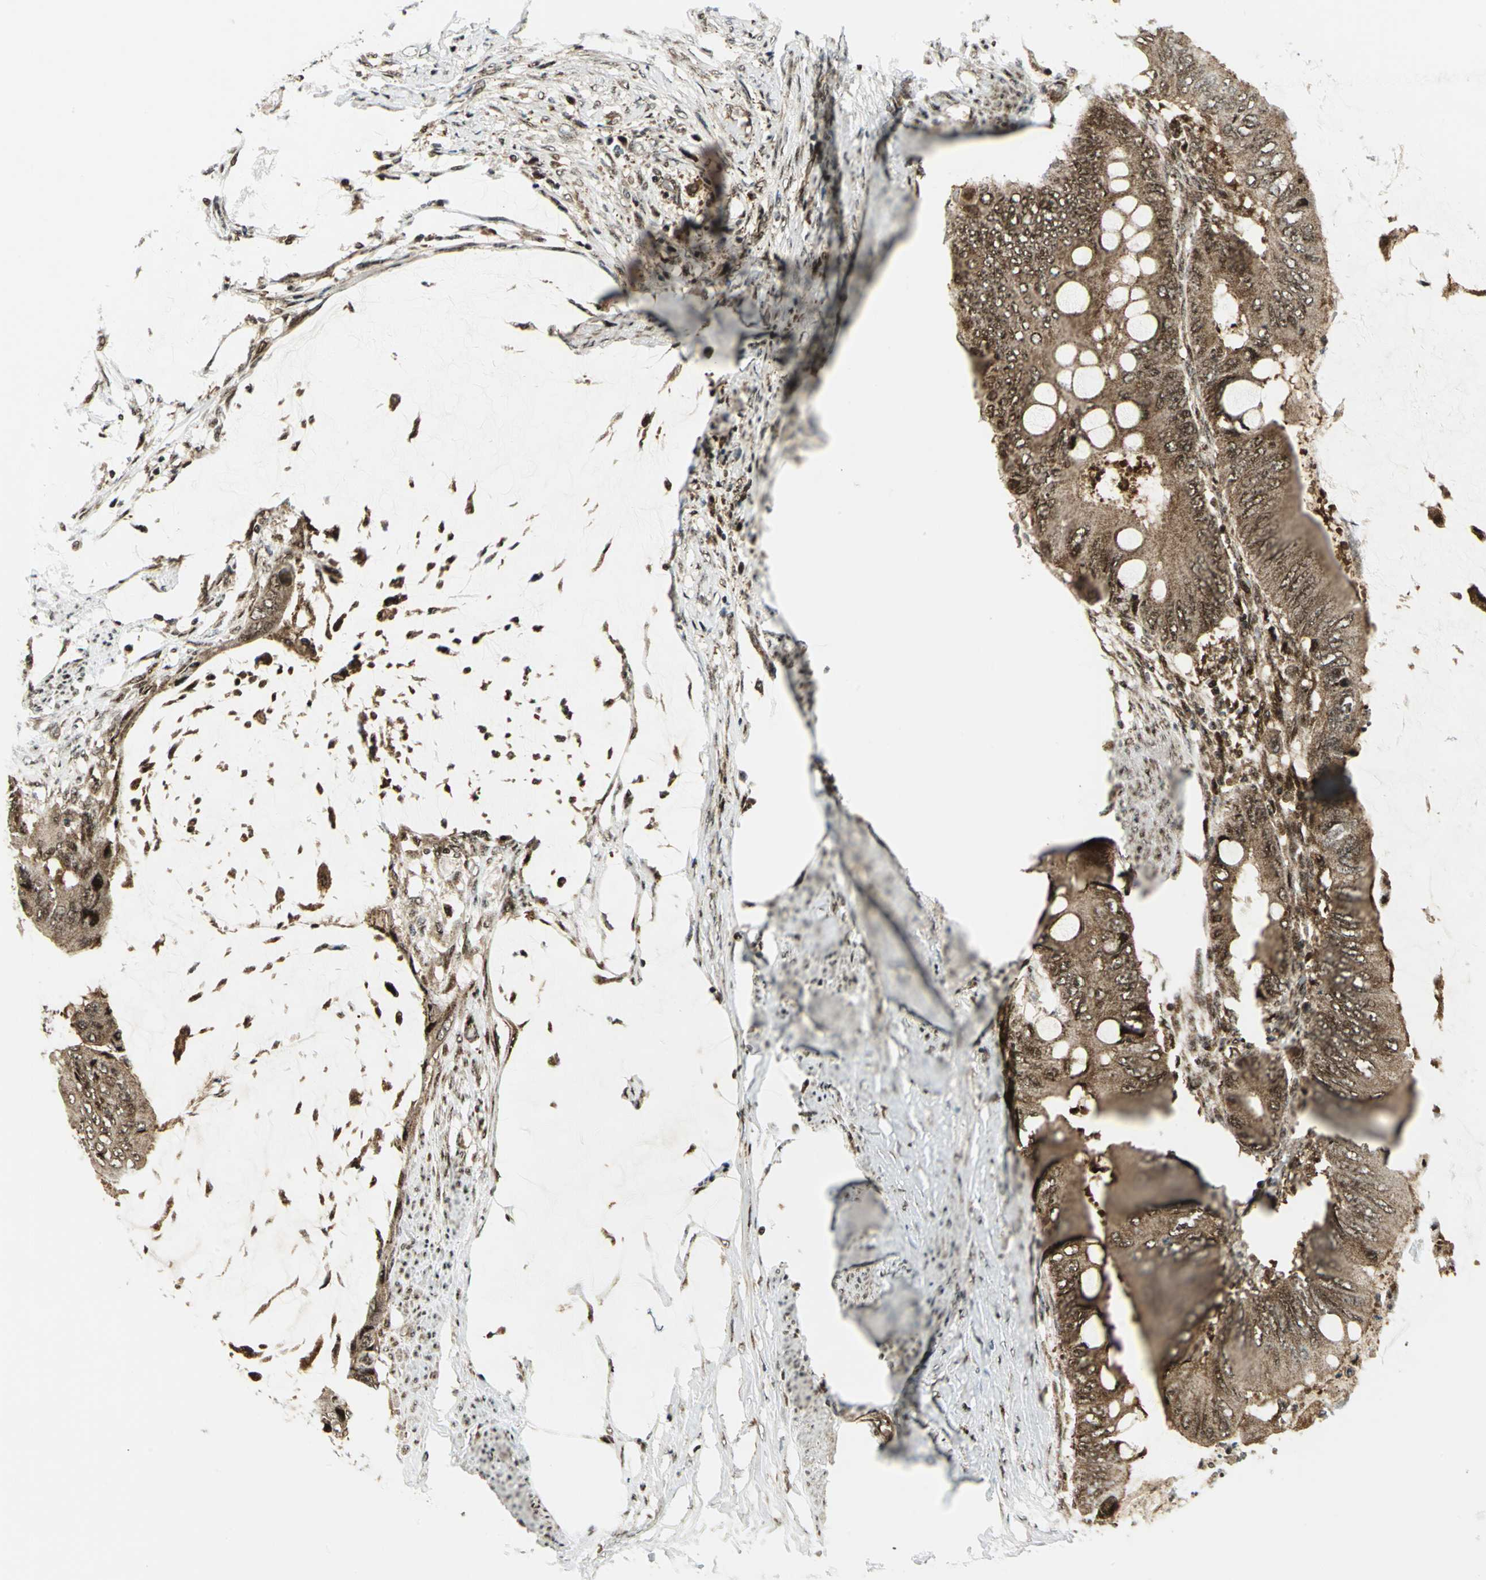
{"staining": {"intensity": "strong", "quantity": ">75%", "location": "cytoplasmic/membranous,nuclear"}, "tissue": "colorectal cancer", "cell_type": "Tumor cells", "image_type": "cancer", "snomed": [{"axis": "morphology", "description": "Normal tissue, NOS"}, {"axis": "morphology", "description": "Adenocarcinoma, NOS"}, {"axis": "topography", "description": "Rectum"}, {"axis": "topography", "description": "Peripheral nerve tissue"}], "caption": "This is an image of immunohistochemistry (IHC) staining of colorectal cancer (adenocarcinoma), which shows strong expression in the cytoplasmic/membranous and nuclear of tumor cells.", "gene": "COPS5", "patient": {"sex": "female", "age": 77}}